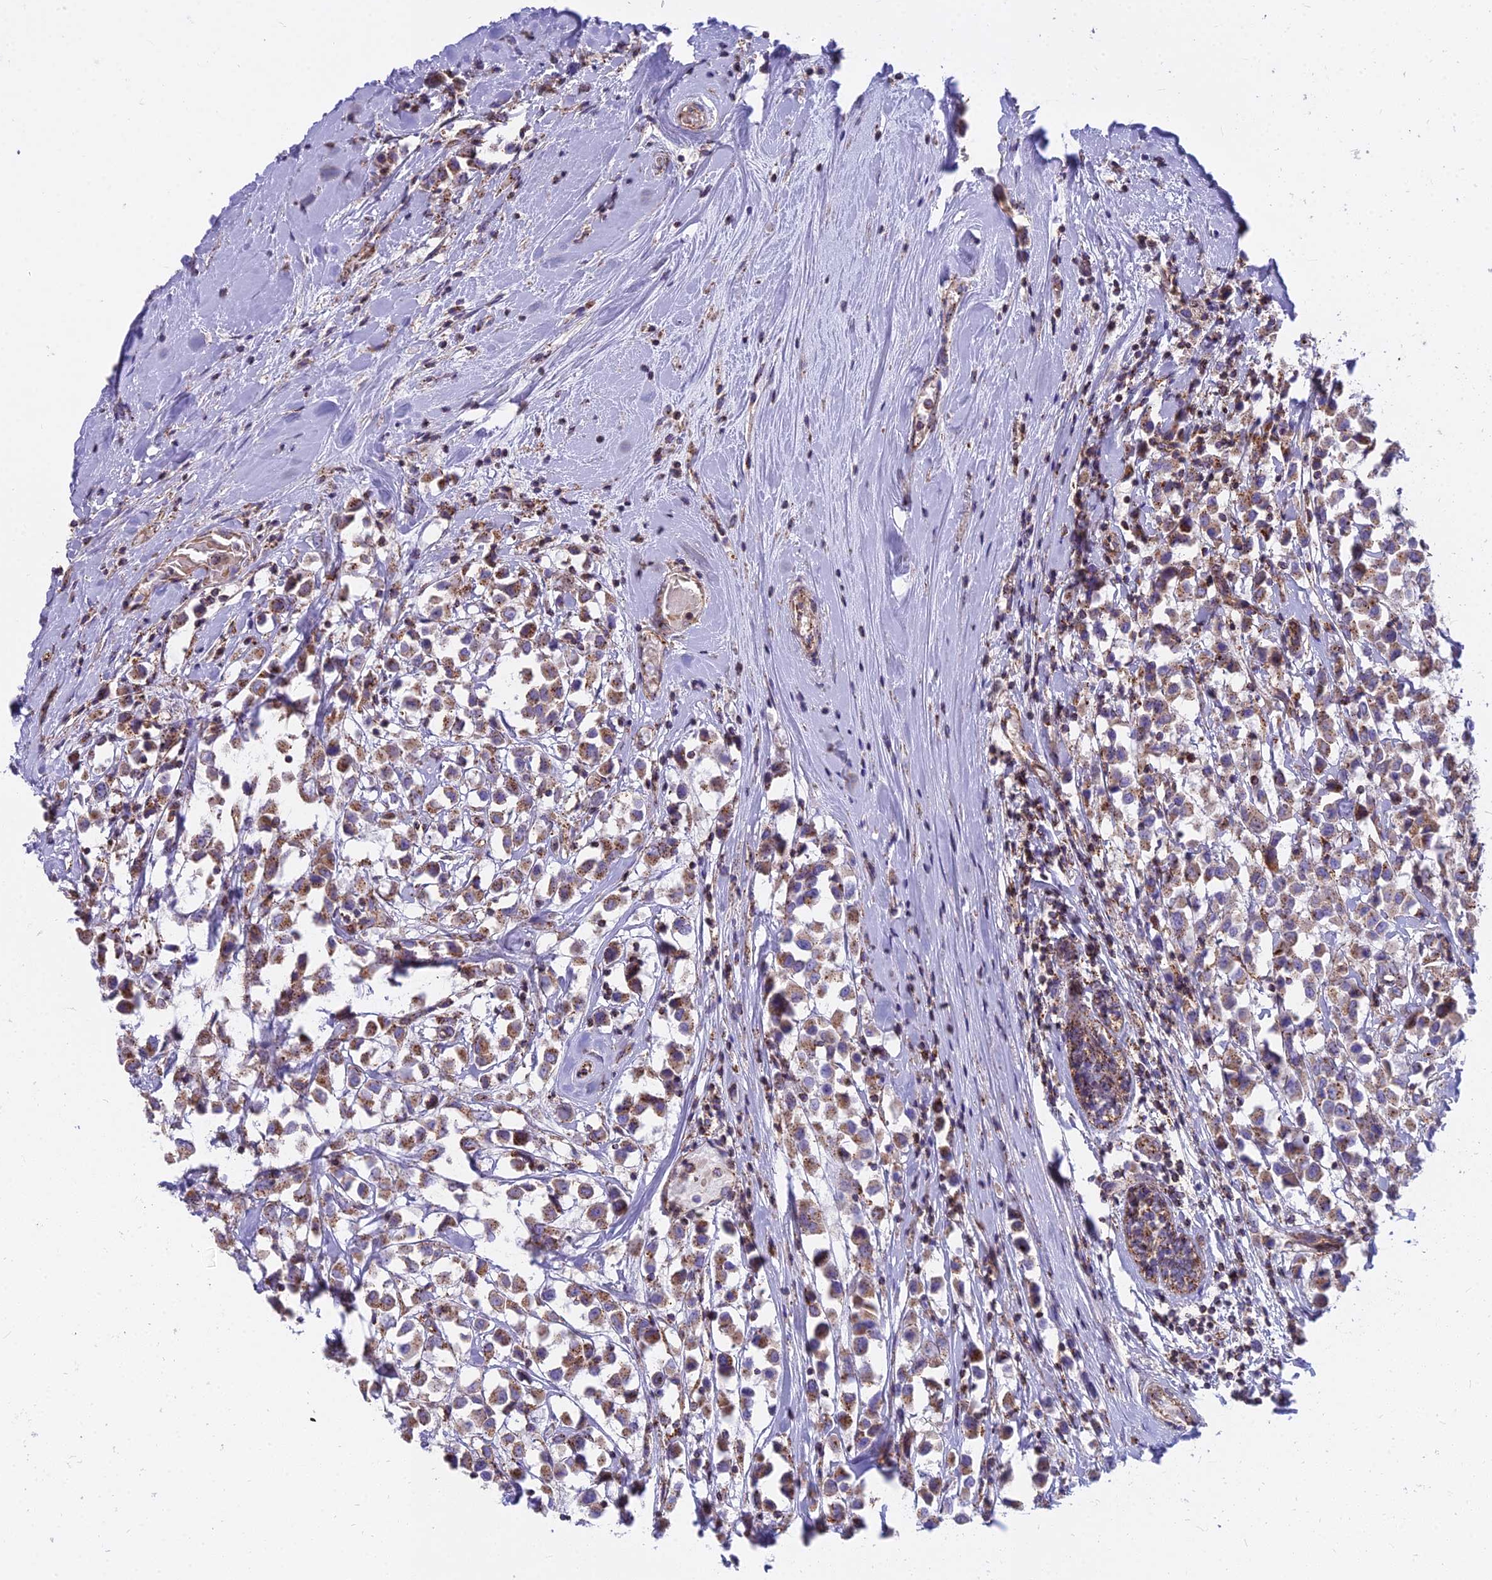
{"staining": {"intensity": "moderate", "quantity": ">75%", "location": "cytoplasmic/membranous"}, "tissue": "breast cancer", "cell_type": "Tumor cells", "image_type": "cancer", "snomed": [{"axis": "morphology", "description": "Duct carcinoma"}, {"axis": "topography", "description": "Breast"}], "caption": "A medium amount of moderate cytoplasmic/membranous staining is appreciated in approximately >75% of tumor cells in breast cancer (infiltrating ductal carcinoma) tissue.", "gene": "FRMPD1", "patient": {"sex": "female", "age": 61}}